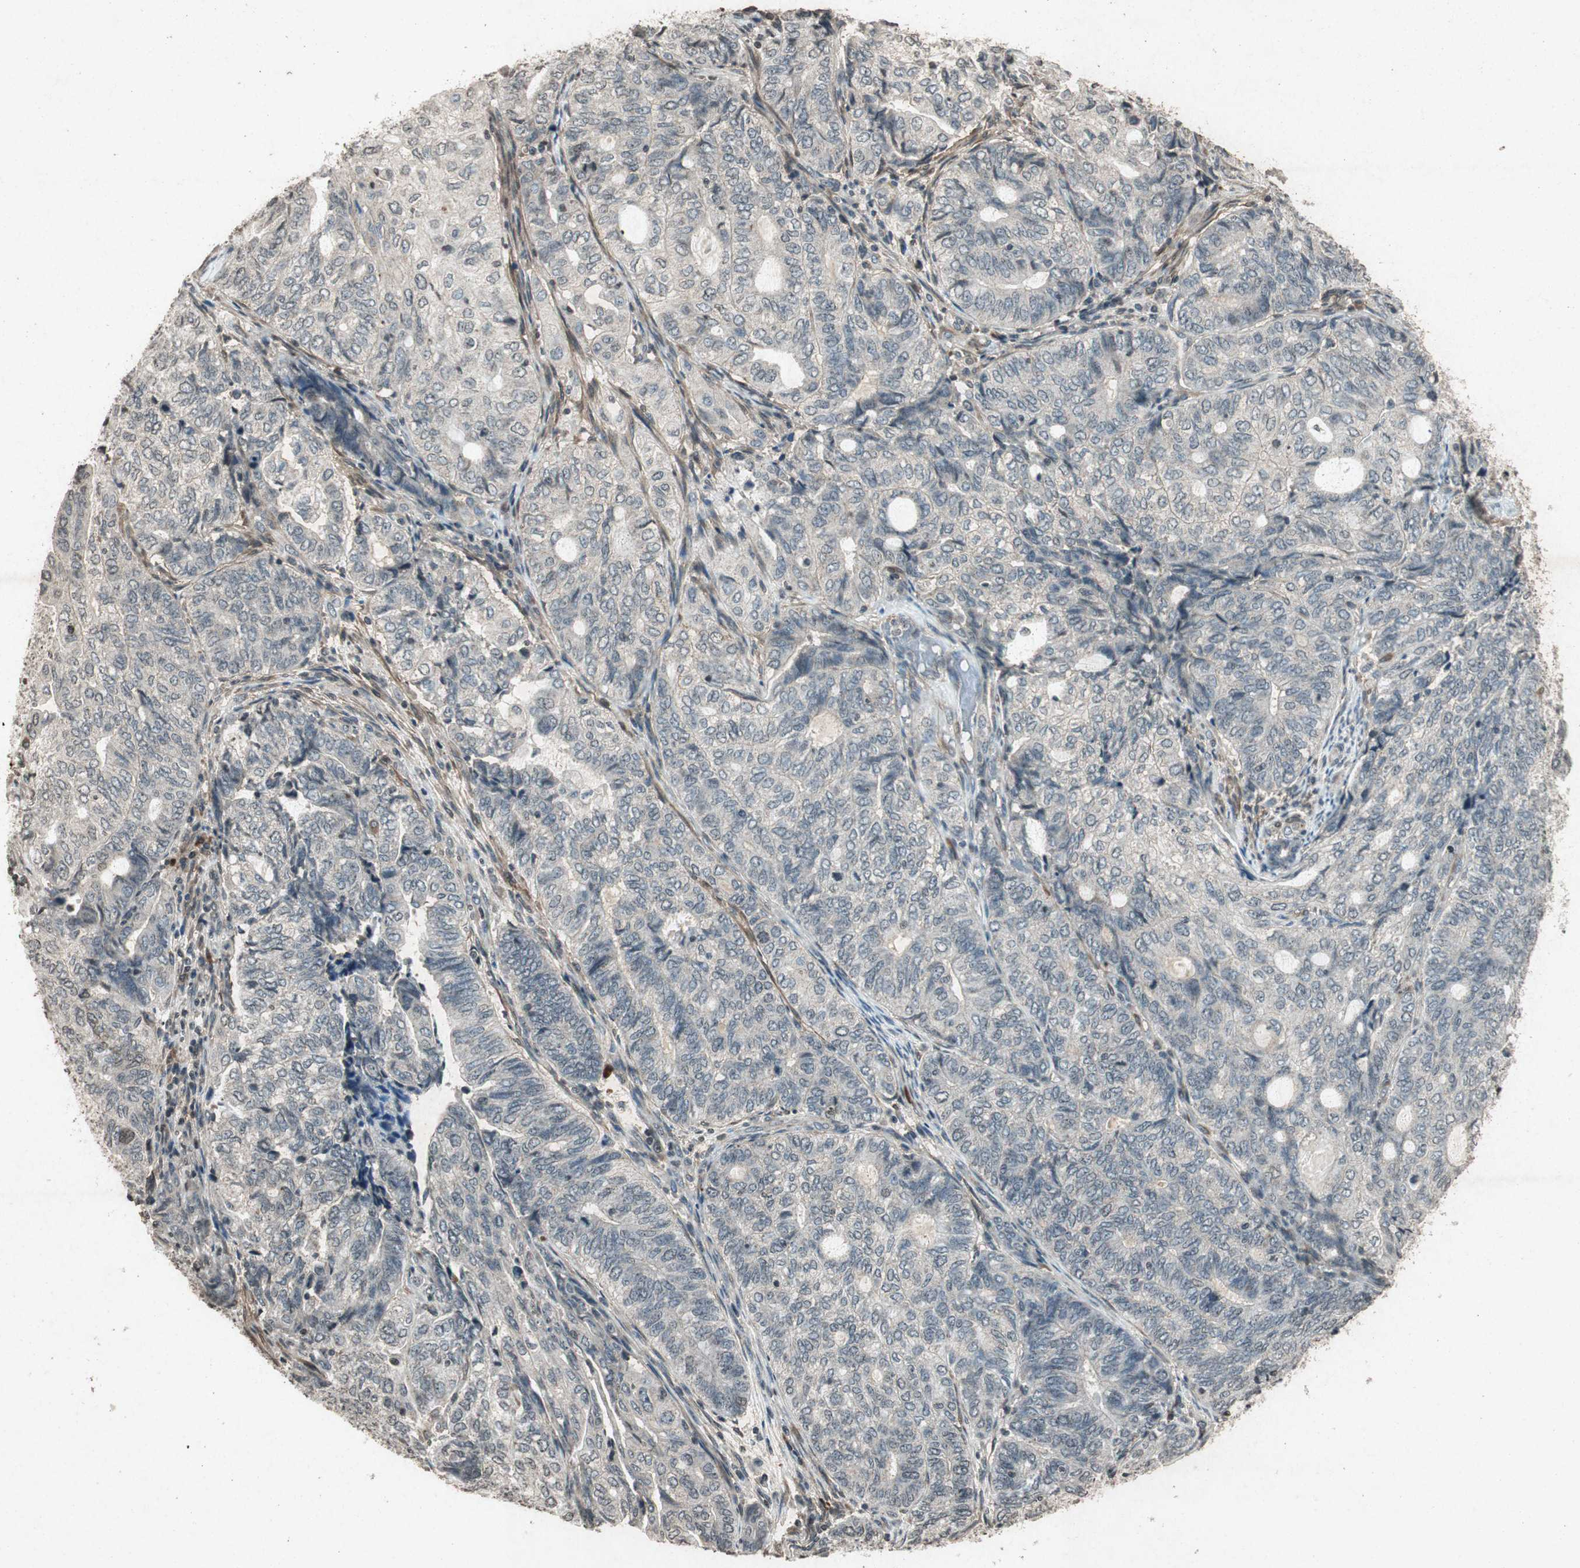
{"staining": {"intensity": "negative", "quantity": "none", "location": "none"}, "tissue": "endometrial cancer", "cell_type": "Tumor cells", "image_type": "cancer", "snomed": [{"axis": "morphology", "description": "Adenocarcinoma, NOS"}, {"axis": "topography", "description": "Uterus"}, {"axis": "topography", "description": "Endometrium"}], "caption": "A high-resolution image shows immunohistochemistry (IHC) staining of adenocarcinoma (endometrial), which shows no significant staining in tumor cells.", "gene": "PRKG1", "patient": {"sex": "female", "age": 70}}